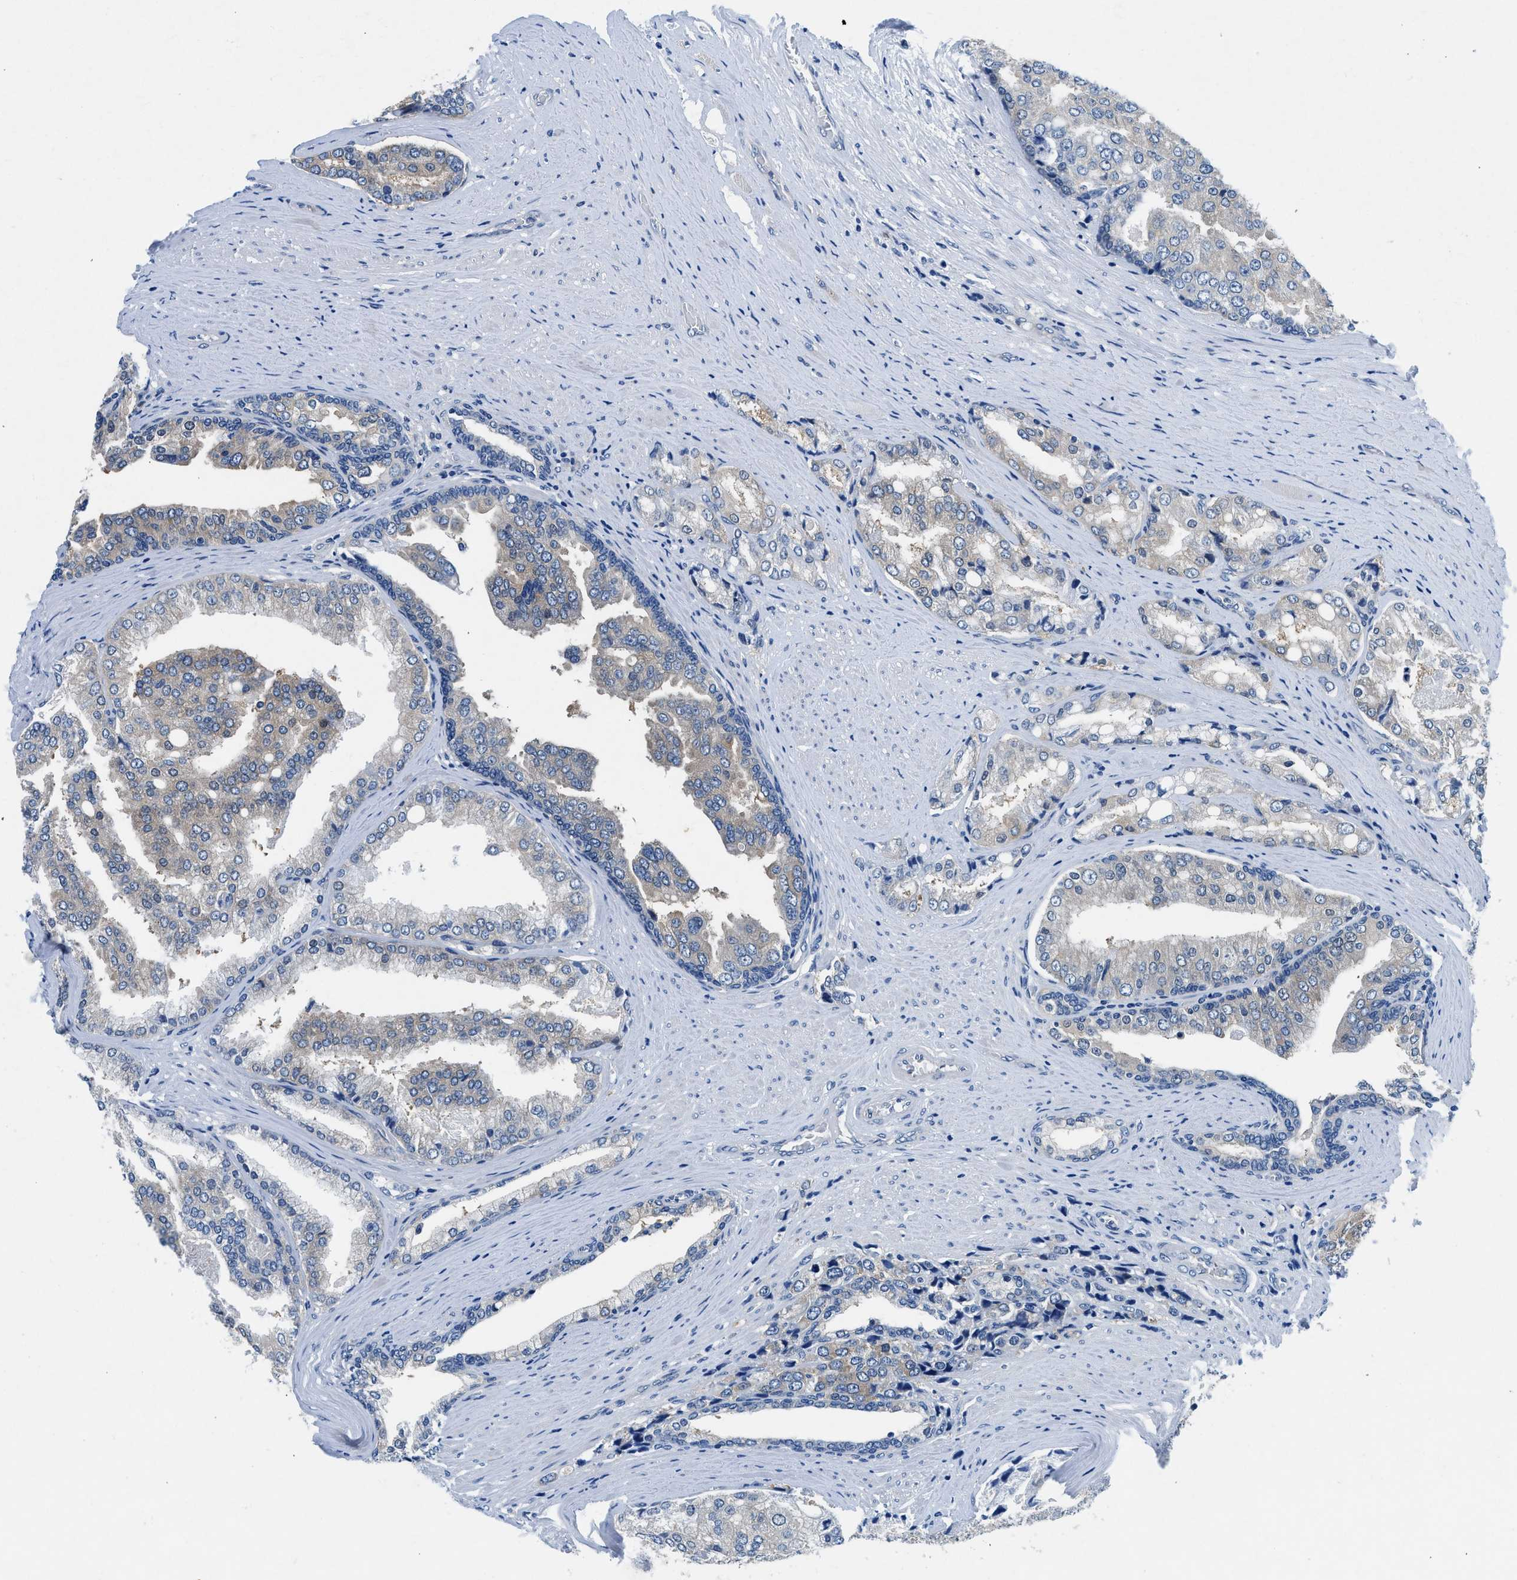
{"staining": {"intensity": "negative", "quantity": "none", "location": "none"}, "tissue": "prostate cancer", "cell_type": "Tumor cells", "image_type": "cancer", "snomed": [{"axis": "morphology", "description": "Adenocarcinoma, High grade"}, {"axis": "topography", "description": "Prostate"}], "caption": "Immunohistochemical staining of human prostate cancer exhibits no significant positivity in tumor cells.", "gene": "COPS2", "patient": {"sex": "male", "age": 50}}